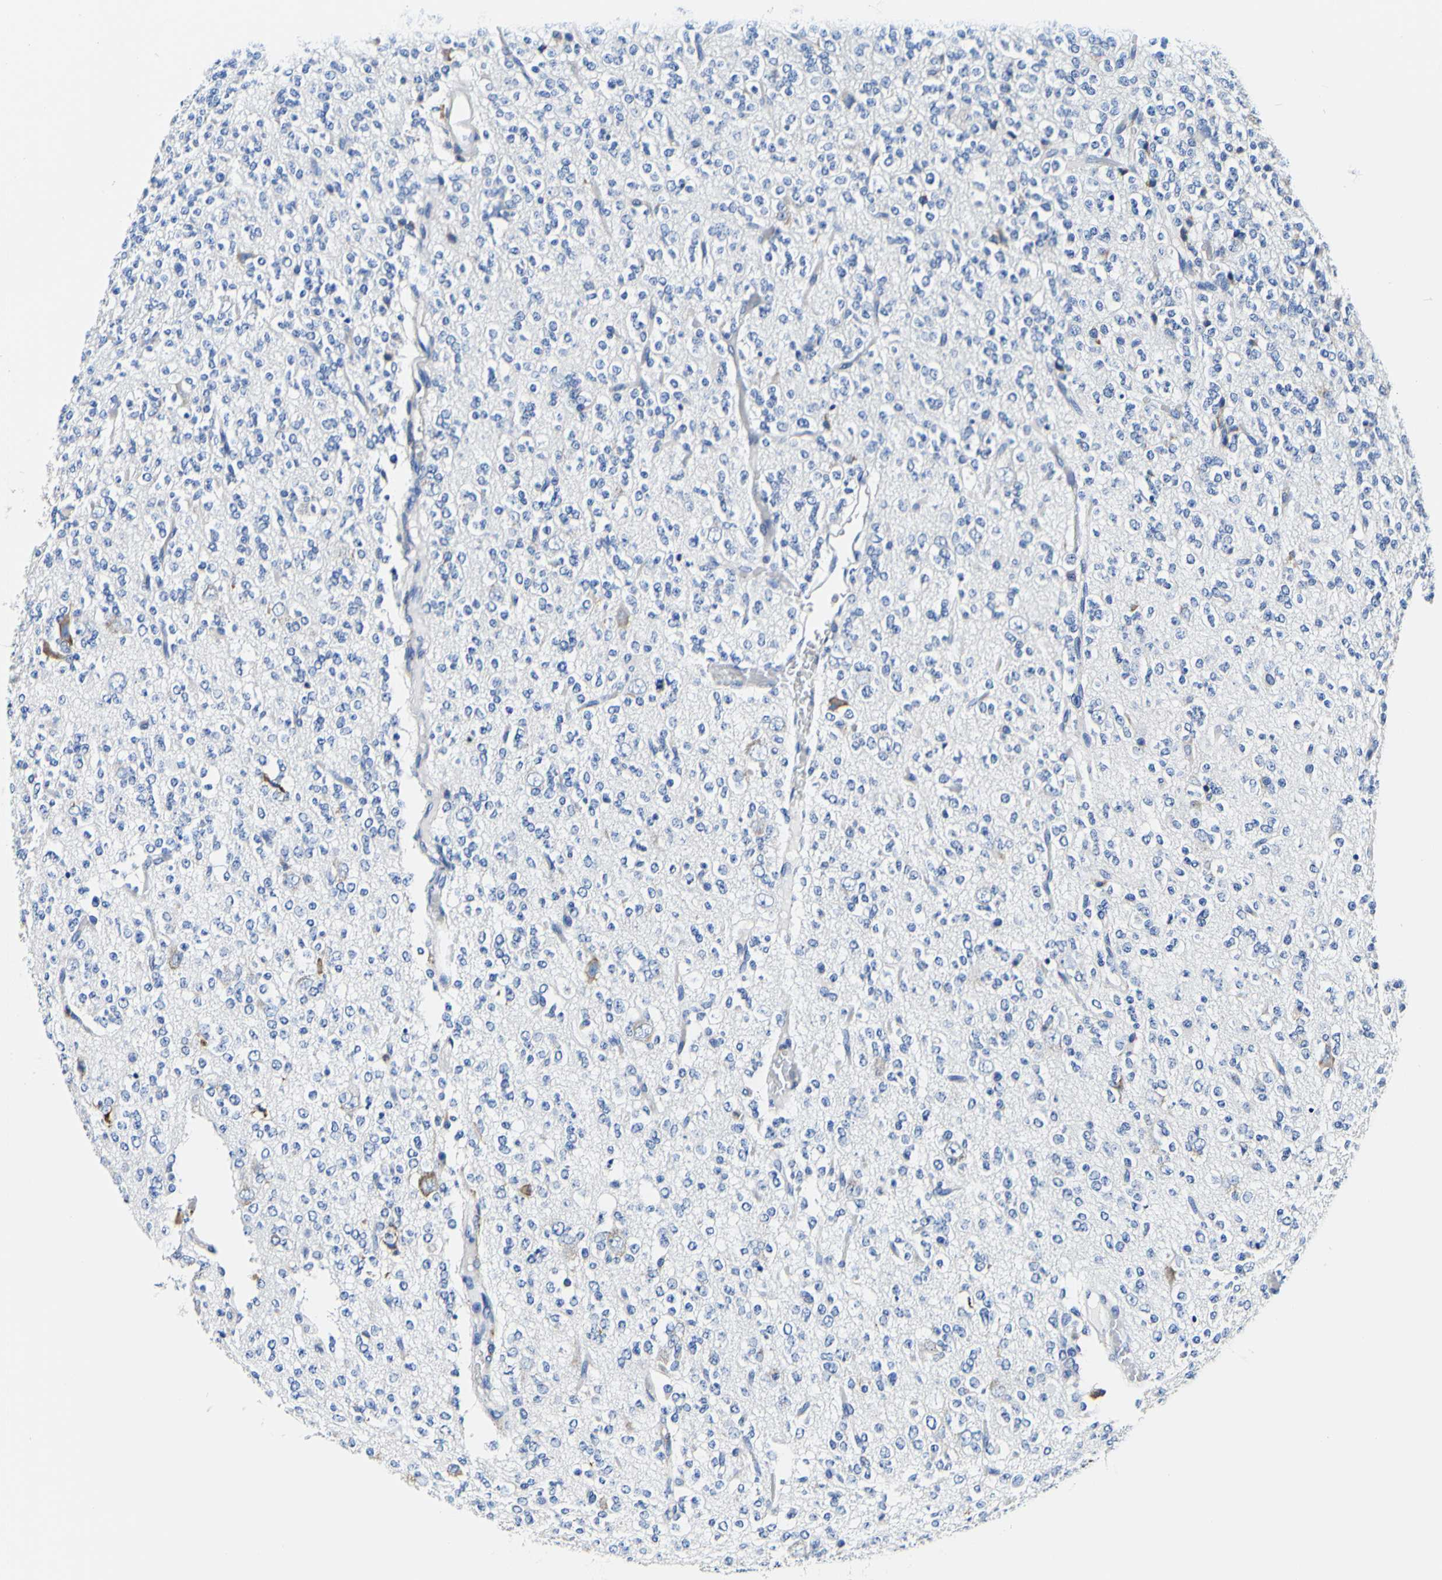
{"staining": {"intensity": "negative", "quantity": "none", "location": "none"}, "tissue": "glioma", "cell_type": "Tumor cells", "image_type": "cancer", "snomed": [{"axis": "morphology", "description": "Glioma, malignant, Low grade"}, {"axis": "topography", "description": "Brain"}], "caption": "Human malignant glioma (low-grade) stained for a protein using immunohistochemistry exhibits no expression in tumor cells.", "gene": "P4HB", "patient": {"sex": "male", "age": 38}}